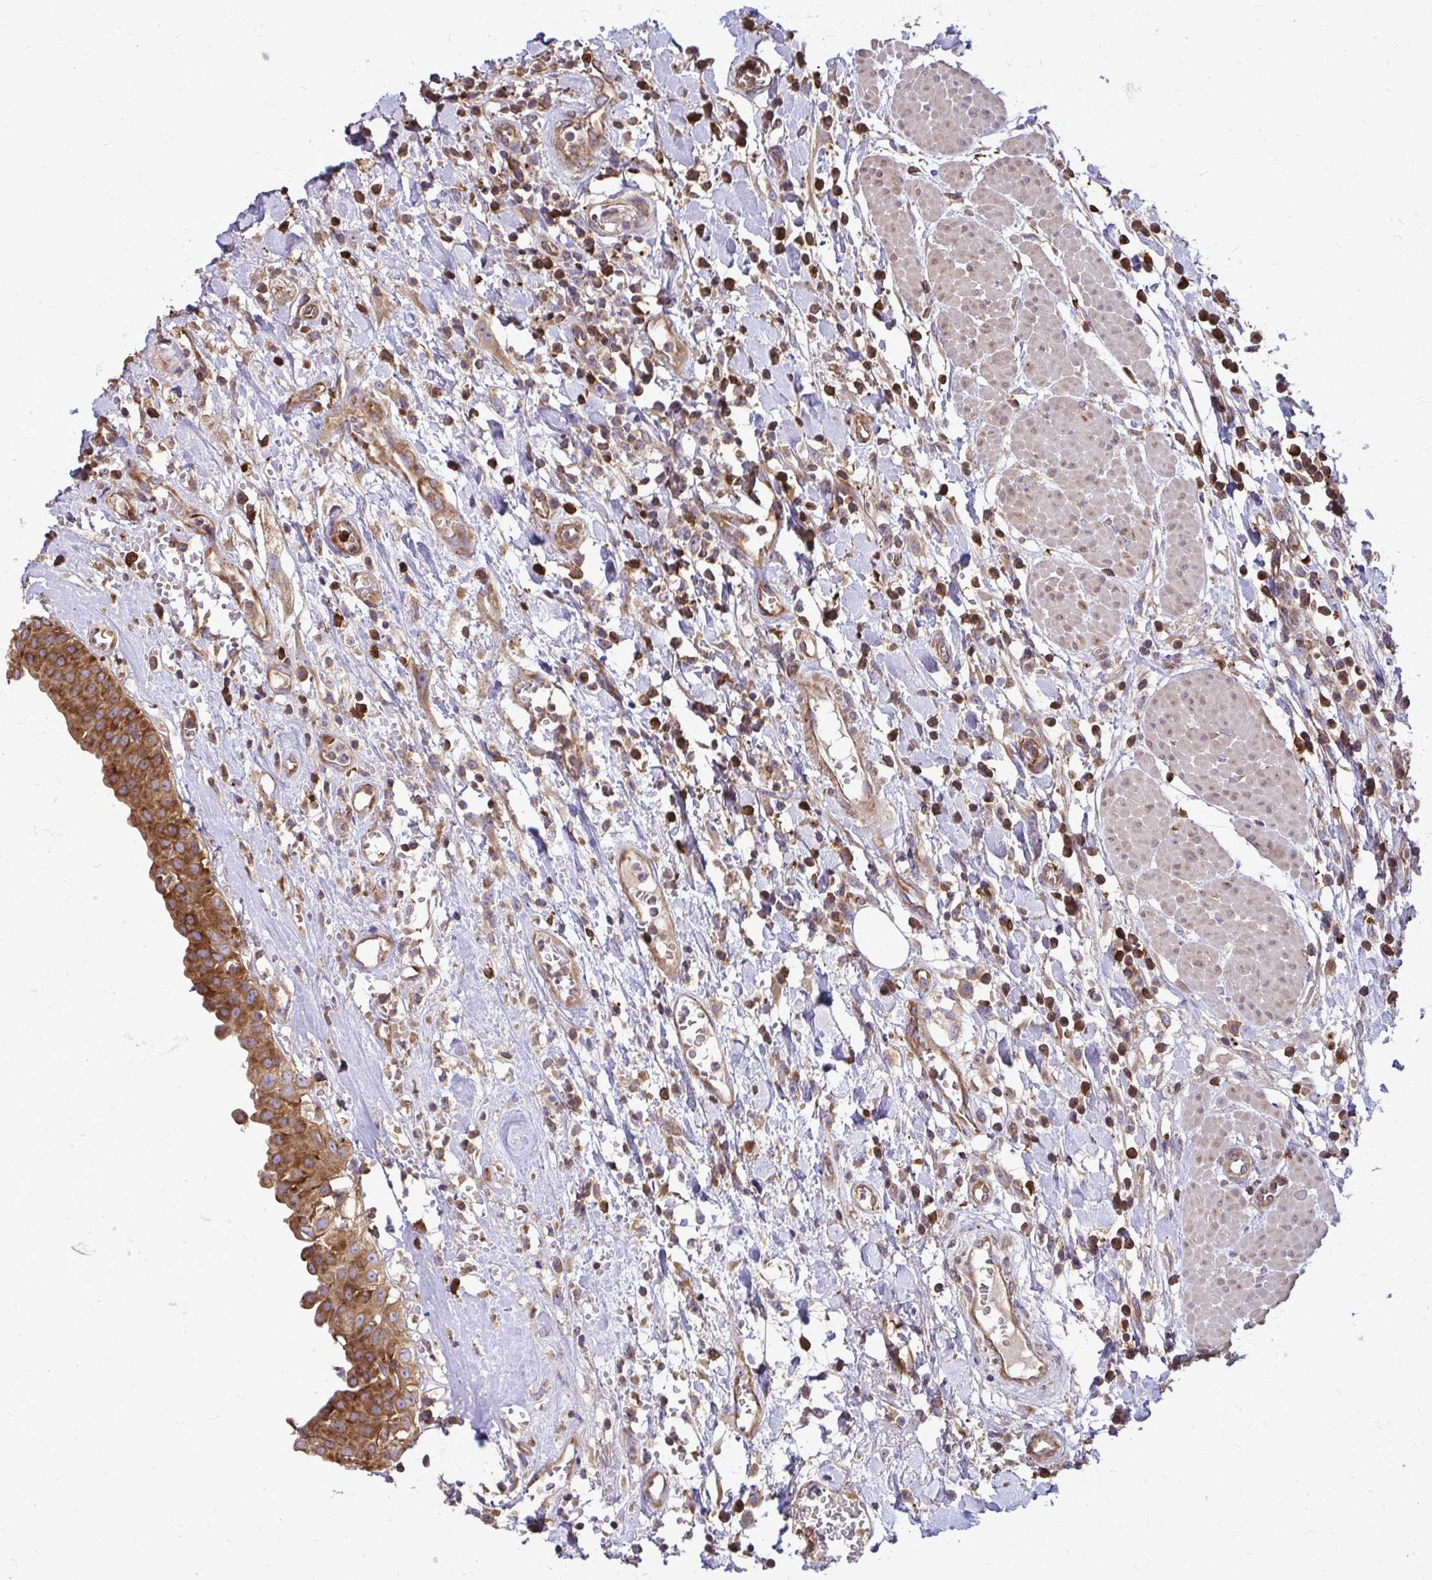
{"staining": {"intensity": "moderate", "quantity": ">75%", "location": "cytoplasmic/membranous"}, "tissue": "urinary bladder", "cell_type": "Urothelial cells", "image_type": "normal", "snomed": [{"axis": "morphology", "description": "Normal tissue, NOS"}, {"axis": "topography", "description": "Urinary bladder"}], "caption": "Immunohistochemistry photomicrograph of normal urinary bladder: human urinary bladder stained using IHC displays medium levels of moderate protein expression localized specifically in the cytoplasmic/membranous of urothelial cells, appearing as a cytoplasmic/membranous brown color.", "gene": "FMR1", "patient": {"sex": "male", "age": 64}}